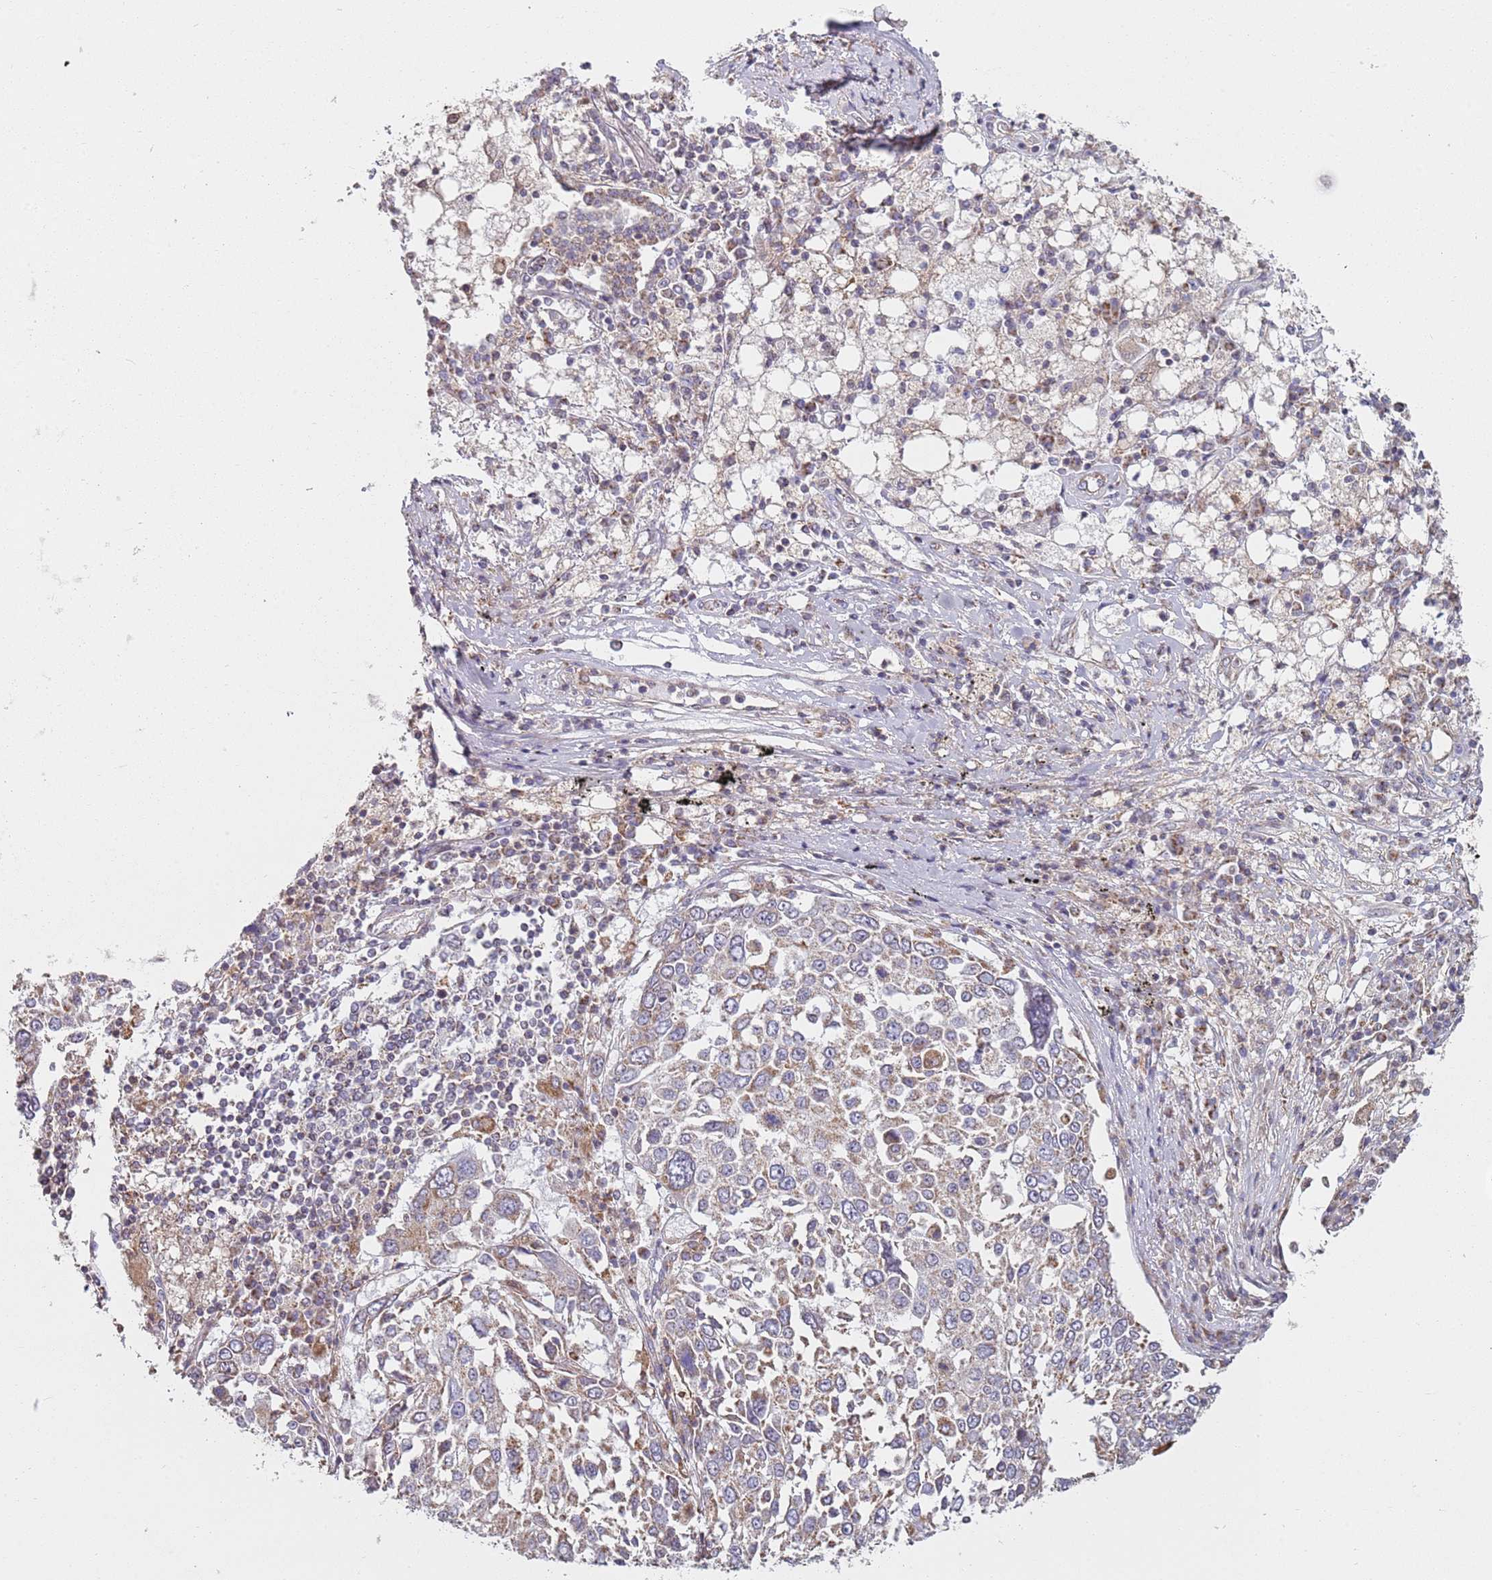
{"staining": {"intensity": "weak", "quantity": "25%-75%", "location": "cytoplasmic/membranous"}, "tissue": "lung cancer", "cell_type": "Tumor cells", "image_type": "cancer", "snomed": [{"axis": "morphology", "description": "Squamous cell carcinoma, NOS"}, {"axis": "topography", "description": "Lung"}], "caption": "The photomicrograph shows staining of lung cancer (squamous cell carcinoma), revealing weak cytoplasmic/membranous protein staining (brown color) within tumor cells.", "gene": "GAS8", "patient": {"sex": "male", "age": 65}}